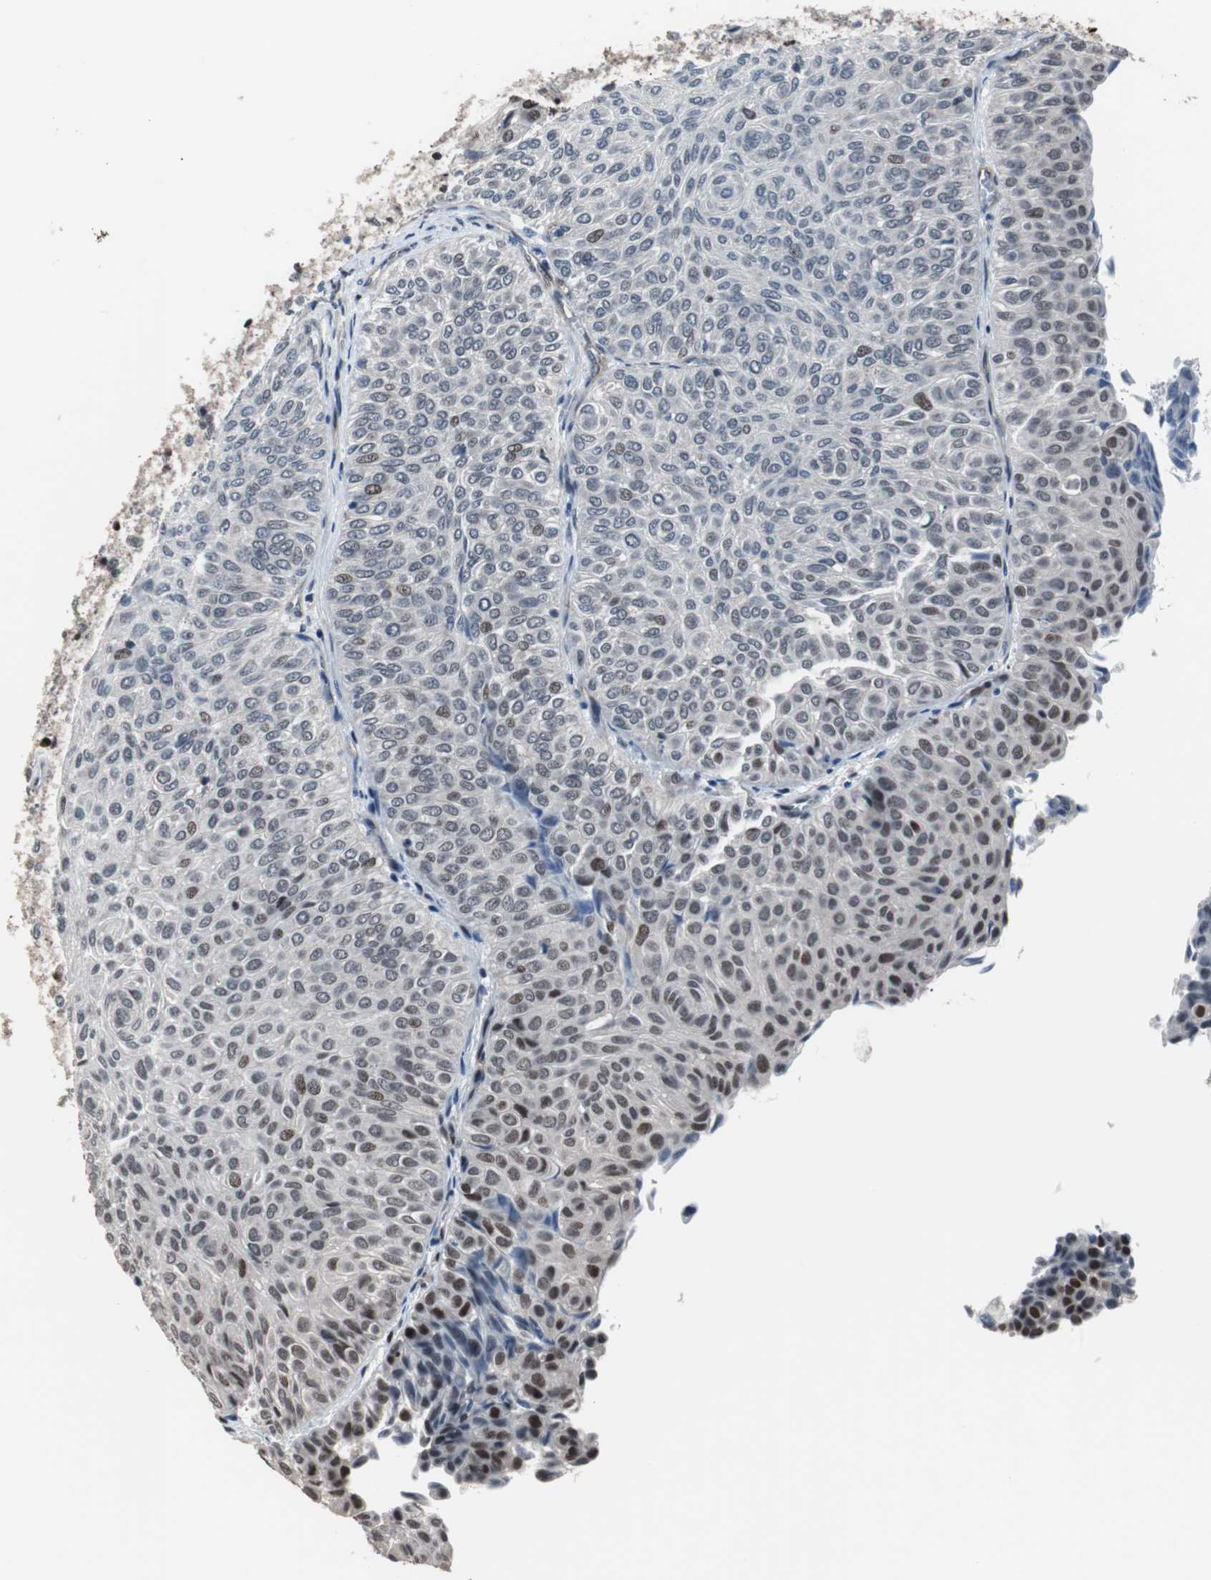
{"staining": {"intensity": "weak", "quantity": "<25%", "location": "nuclear"}, "tissue": "urothelial cancer", "cell_type": "Tumor cells", "image_type": "cancer", "snomed": [{"axis": "morphology", "description": "Urothelial carcinoma, Low grade"}, {"axis": "topography", "description": "Urinary bladder"}], "caption": "Immunohistochemistry image of human urothelial cancer stained for a protein (brown), which demonstrates no staining in tumor cells. Brightfield microscopy of immunohistochemistry (IHC) stained with DAB (brown) and hematoxylin (blue), captured at high magnification.", "gene": "POGZ", "patient": {"sex": "male", "age": 78}}